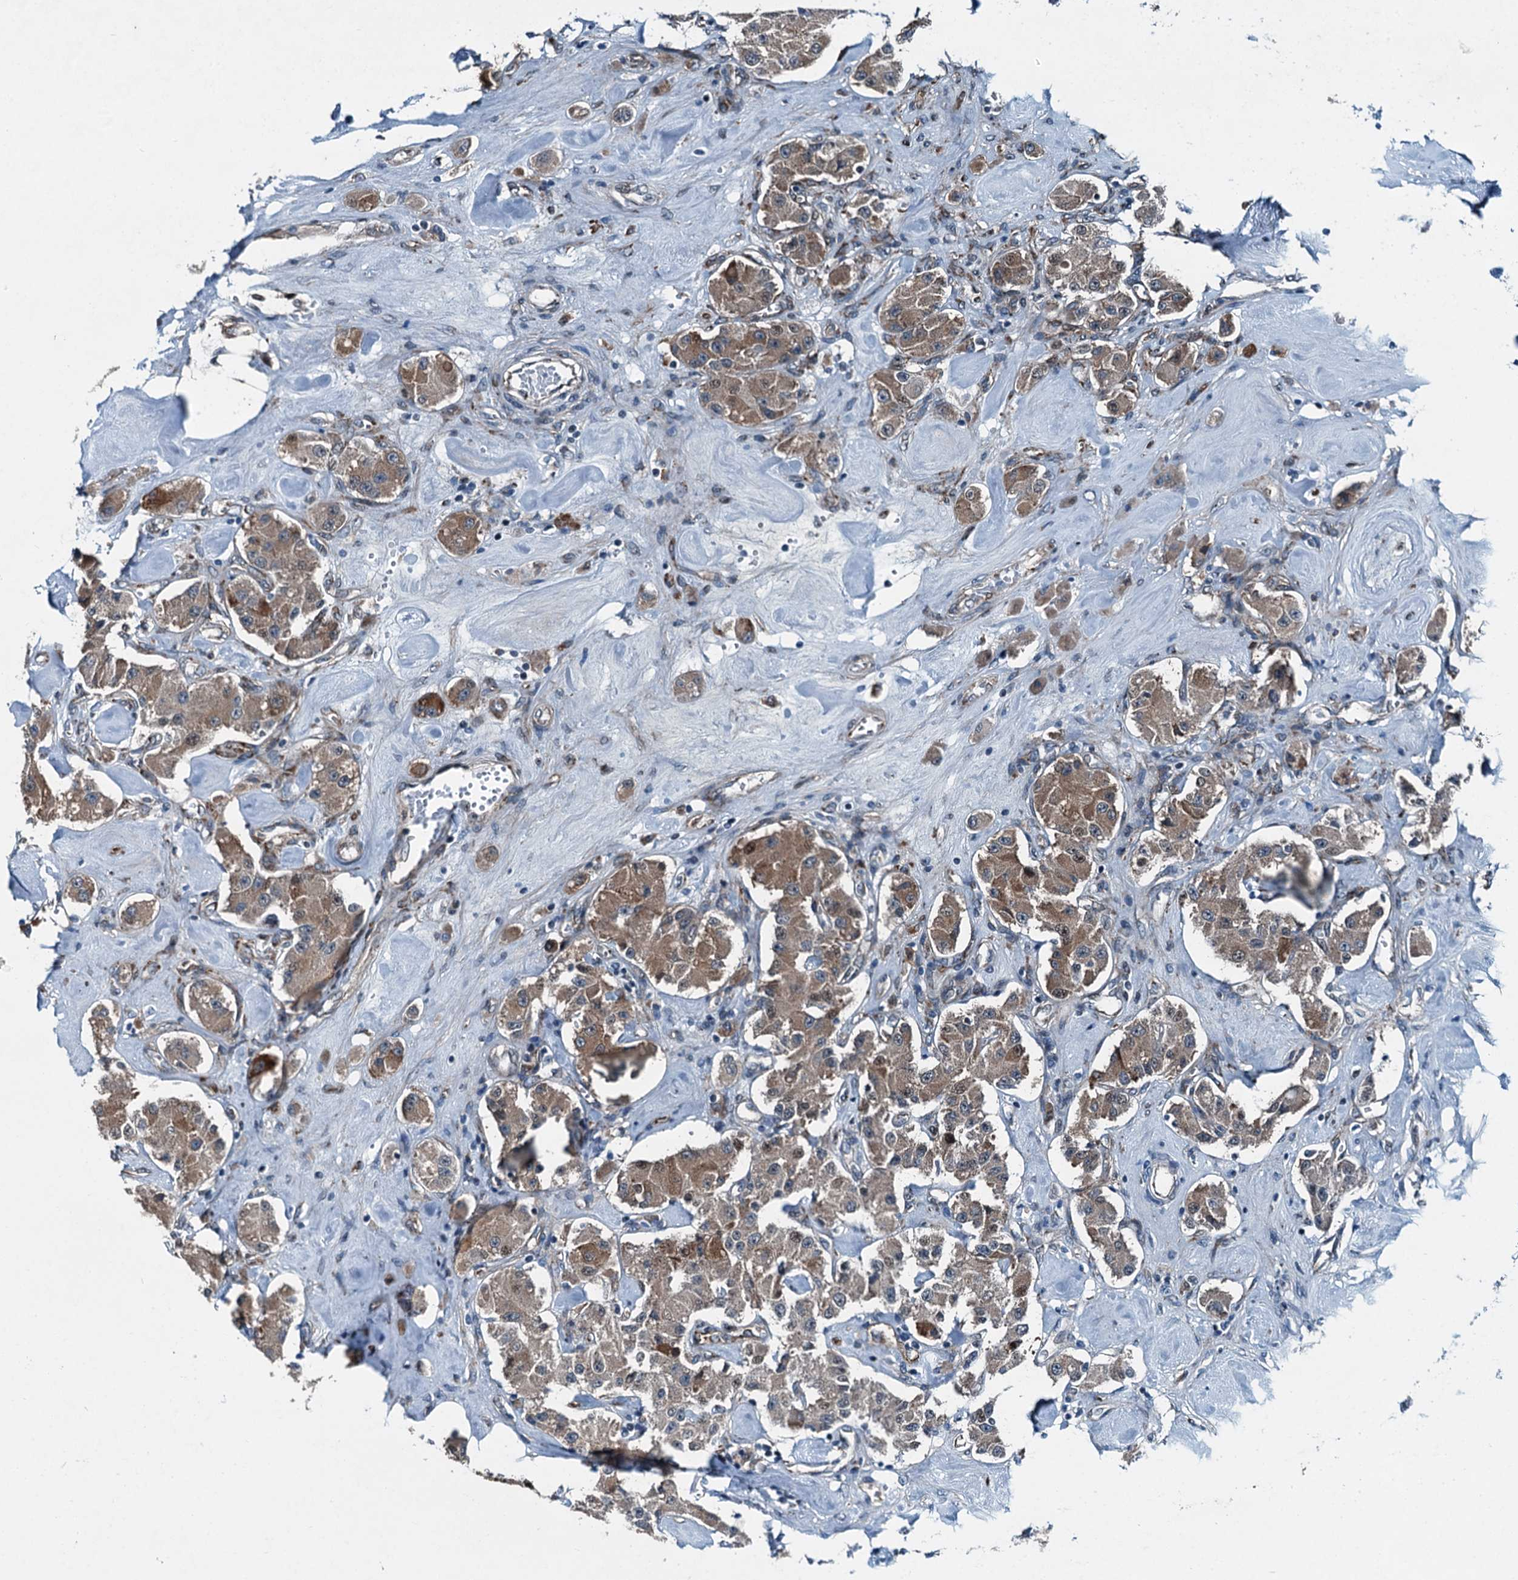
{"staining": {"intensity": "moderate", "quantity": ">75%", "location": "cytoplasmic/membranous"}, "tissue": "carcinoid", "cell_type": "Tumor cells", "image_type": "cancer", "snomed": [{"axis": "morphology", "description": "Carcinoid, malignant, NOS"}, {"axis": "topography", "description": "Pancreas"}], "caption": "A brown stain shows moderate cytoplasmic/membranous positivity of a protein in human carcinoid tumor cells.", "gene": "TAMALIN", "patient": {"sex": "male", "age": 41}}